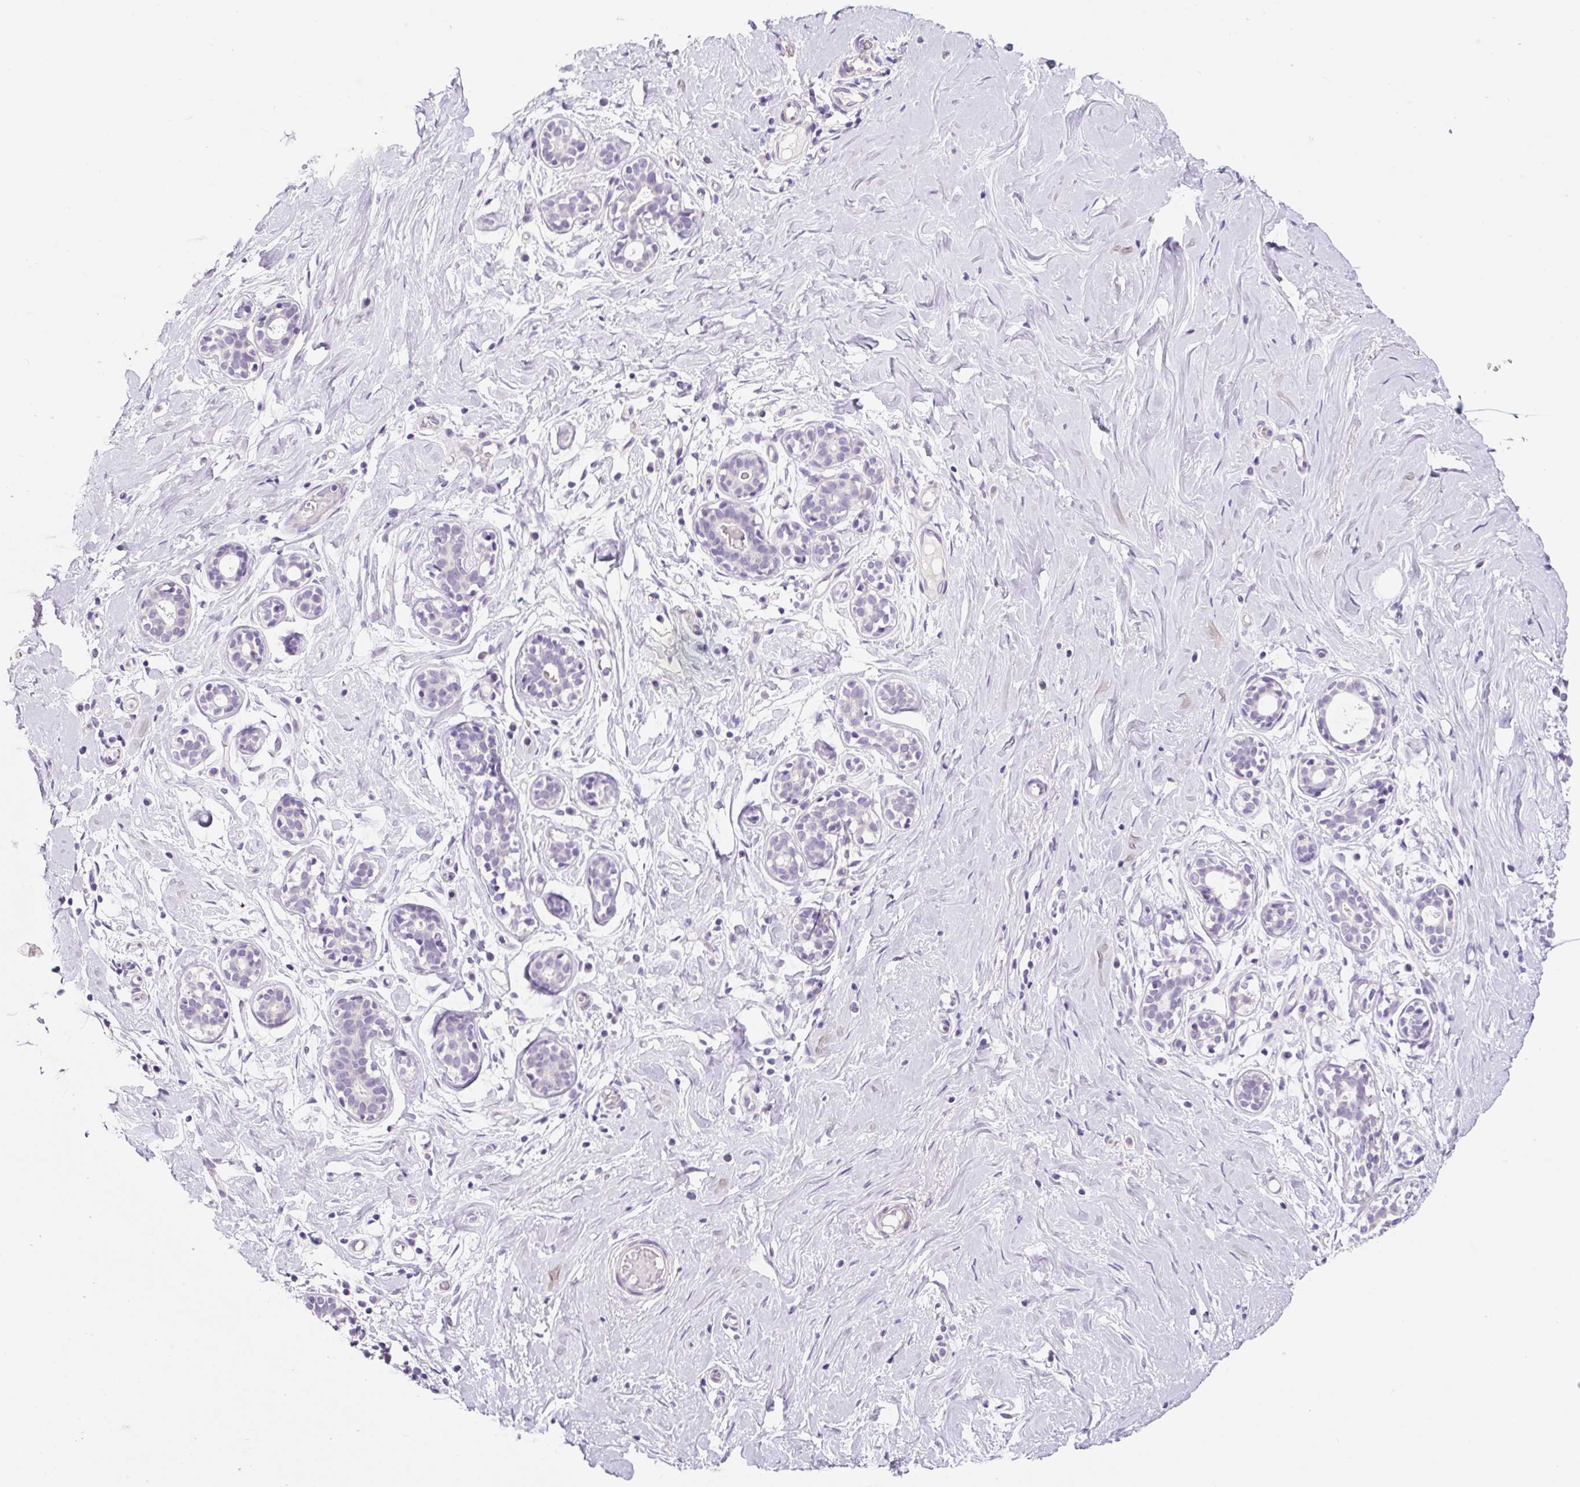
{"staining": {"intensity": "negative", "quantity": "none", "location": "none"}, "tissue": "breast", "cell_type": "Adipocytes", "image_type": "normal", "snomed": [{"axis": "morphology", "description": "Normal tissue, NOS"}, {"axis": "topography", "description": "Breast"}], "caption": "Normal breast was stained to show a protein in brown. There is no significant positivity in adipocytes. (DAB IHC, high magnification).", "gene": "SYP", "patient": {"sex": "female", "age": 27}}